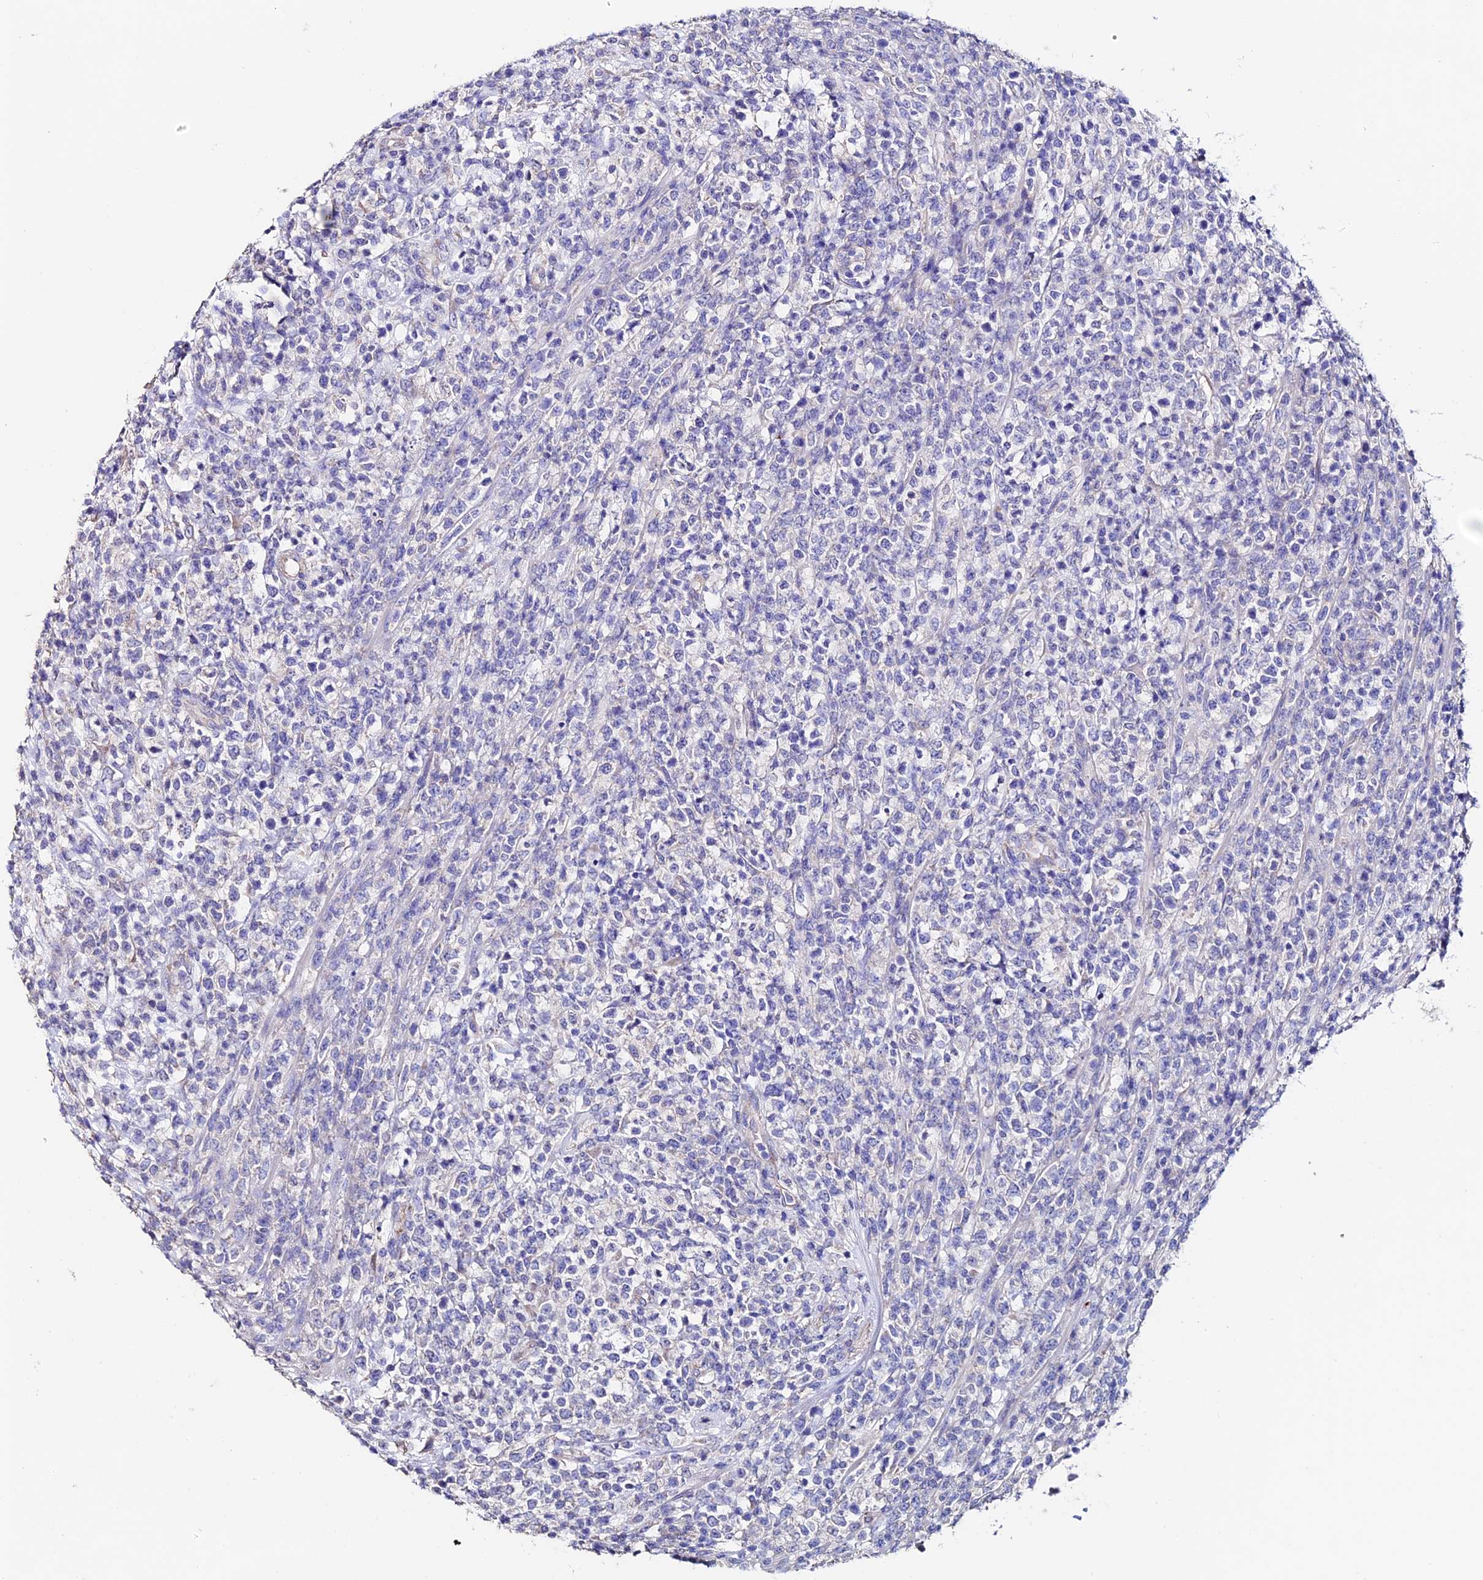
{"staining": {"intensity": "negative", "quantity": "none", "location": "none"}, "tissue": "lymphoma", "cell_type": "Tumor cells", "image_type": "cancer", "snomed": [{"axis": "morphology", "description": "Malignant lymphoma, non-Hodgkin's type, High grade"}, {"axis": "topography", "description": "Colon"}], "caption": "The immunohistochemistry image has no significant staining in tumor cells of high-grade malignant lymphoma, non-Hodgkin's type tissue.", "gene": "ESM1", "patient": {"sex": "female", "age": 53}}